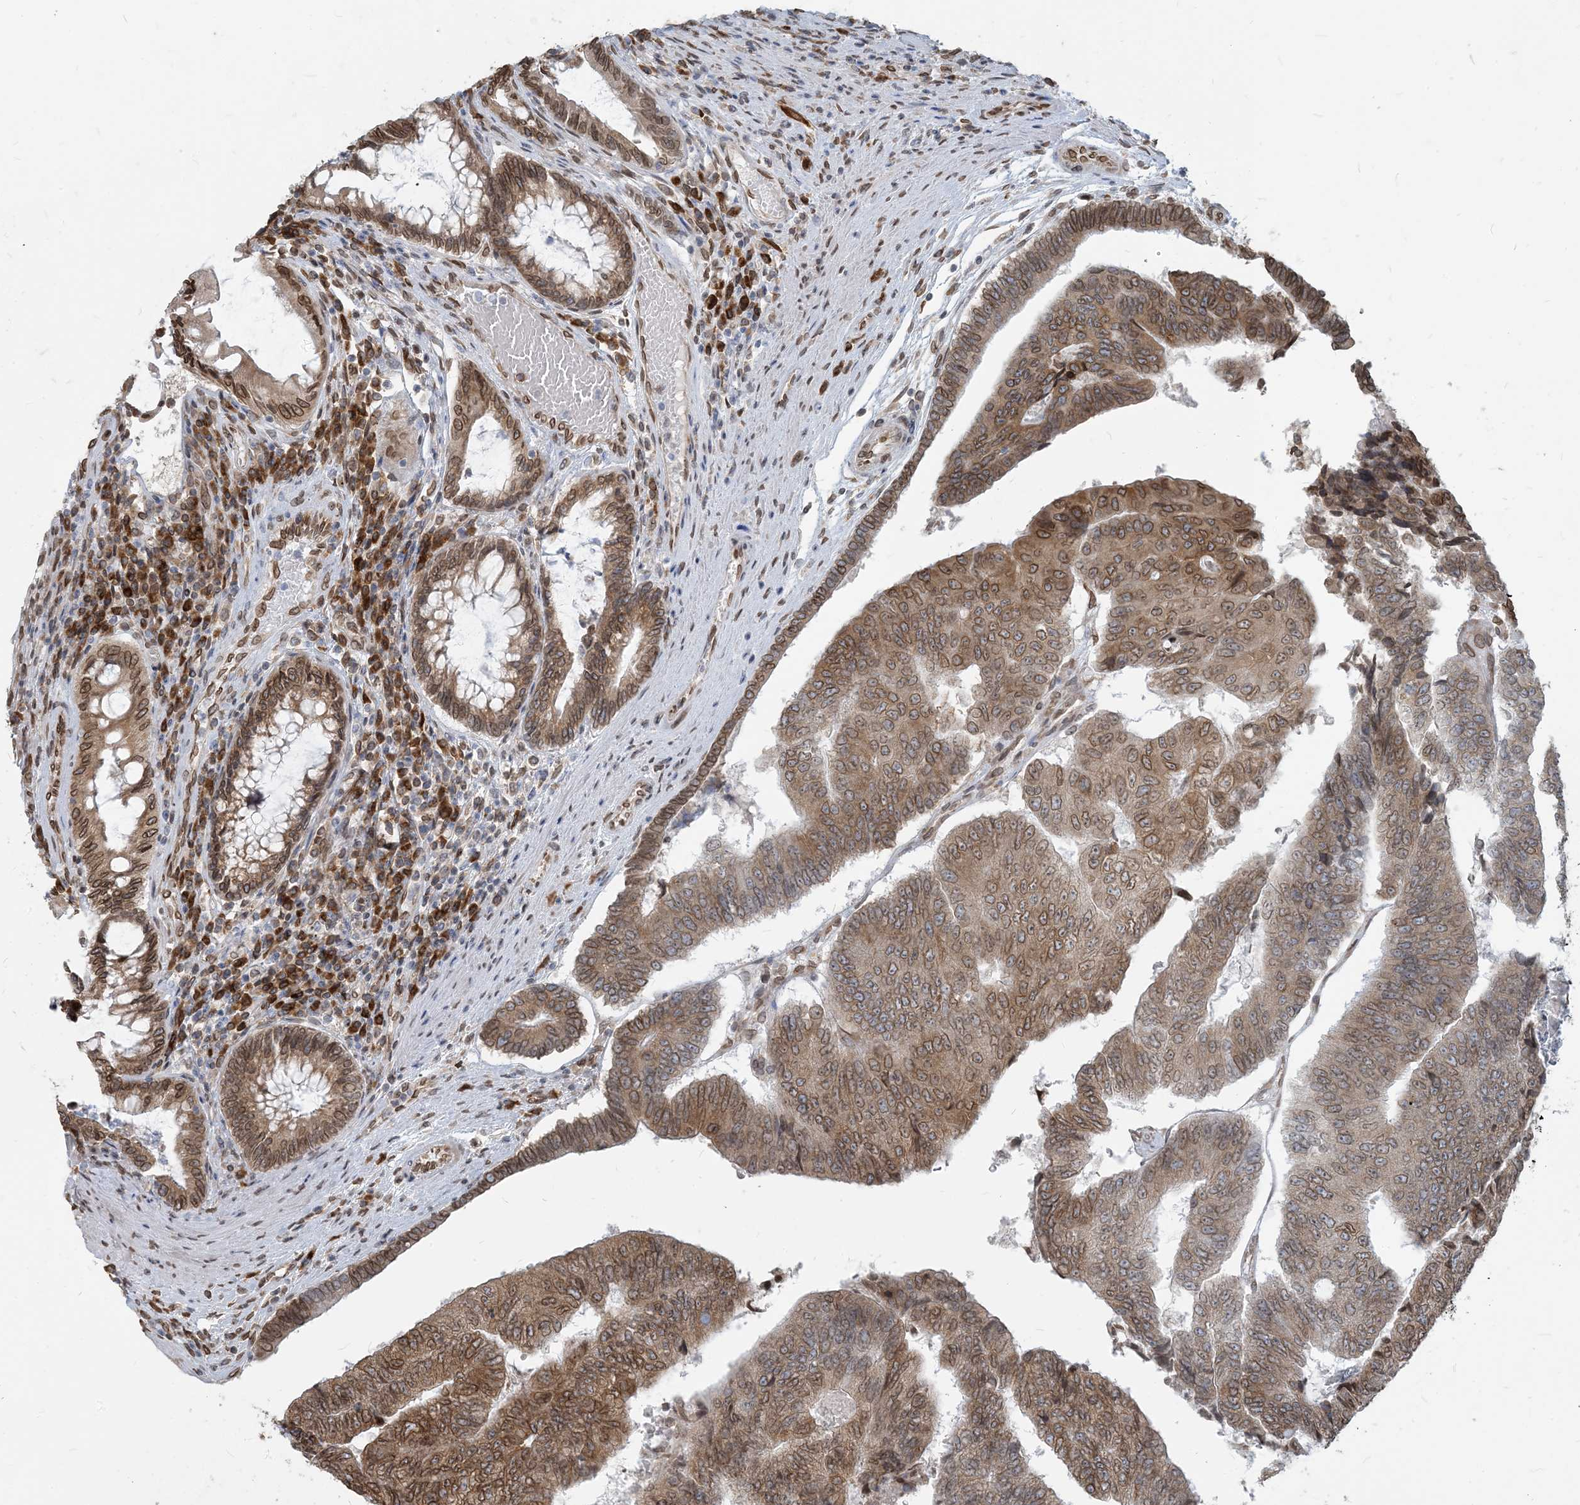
{"staining": {"intensity": "moderate", "quantity": "25%-75%", "location": "cytoplasmic/membranous,nuclear"}, "tissue": "colorectal cancer", "cell_type": "Tumor cells", "image_type": "cancer", "snomed": [{"axis": "morphology", "description": "Adenocarcinoma, NOS"}, {"axis": "topography", "description": "Colon"}], "caption": "Protein staining demonstrates moderate cytoplasmic/membranous and nuclear expression in approximately 25%-75% of tumor cells in colorectal cancer.", "gene": "WWP1", "patient": {"sex": "female", "age": 67}}